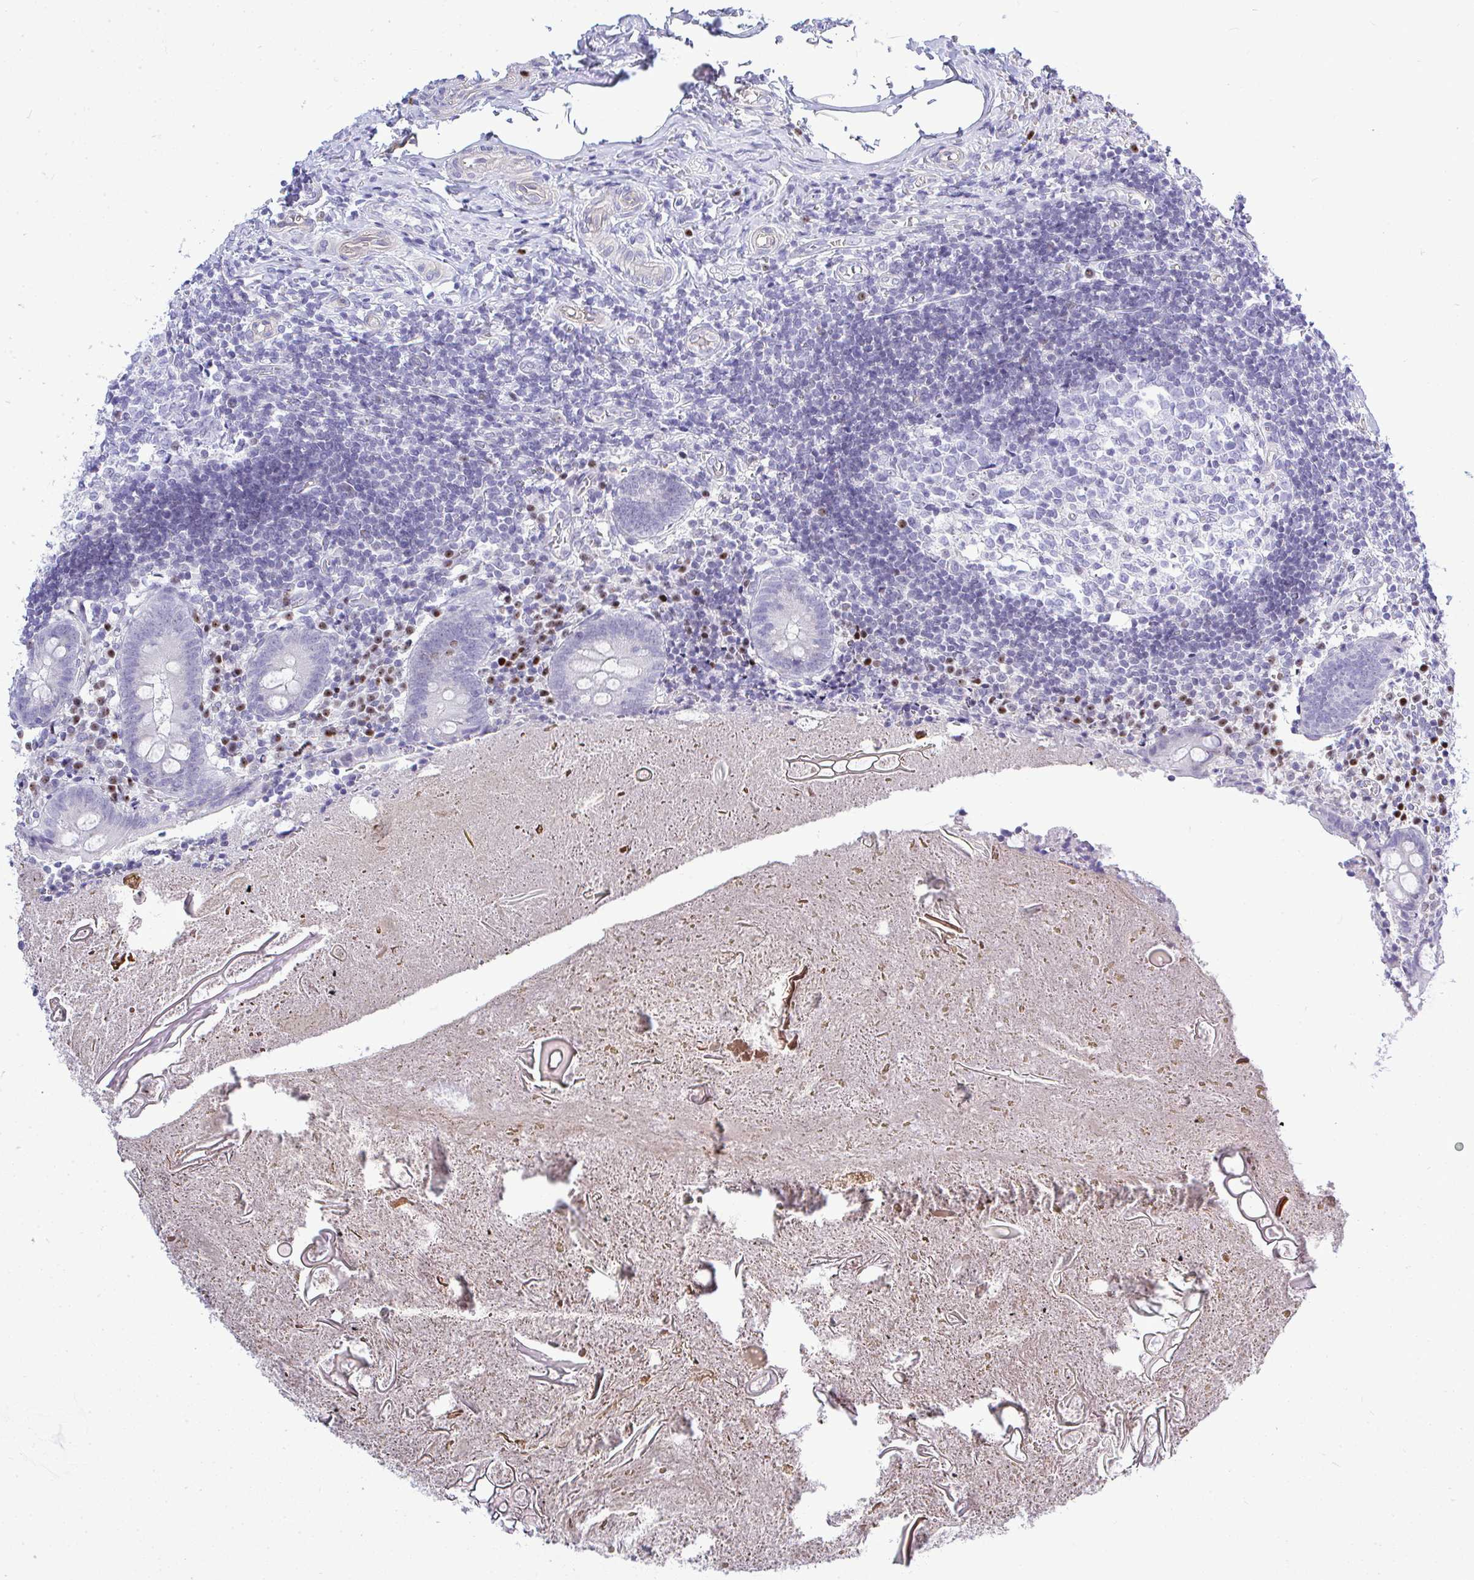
{"staining": {"intensity": "negative", "quantity": "none", "location": "none"}, "tissue": "appendix", "cell_type": "Glandular cells", "image_type": "normal", "snomed": [{"axis": "morphology", "description": "Normal tissue, NOS"}, {"axis": "topography", "description": "Appendix"}], "caption": "High power microscopy photomicrograph of an immunohistochemistry (IHC) histopathology image of unremarkable appendix, revealing no significant staining in glandular cells.", "gene": "SLC25A51", "patient": {"sex": "female", "age": 17}}